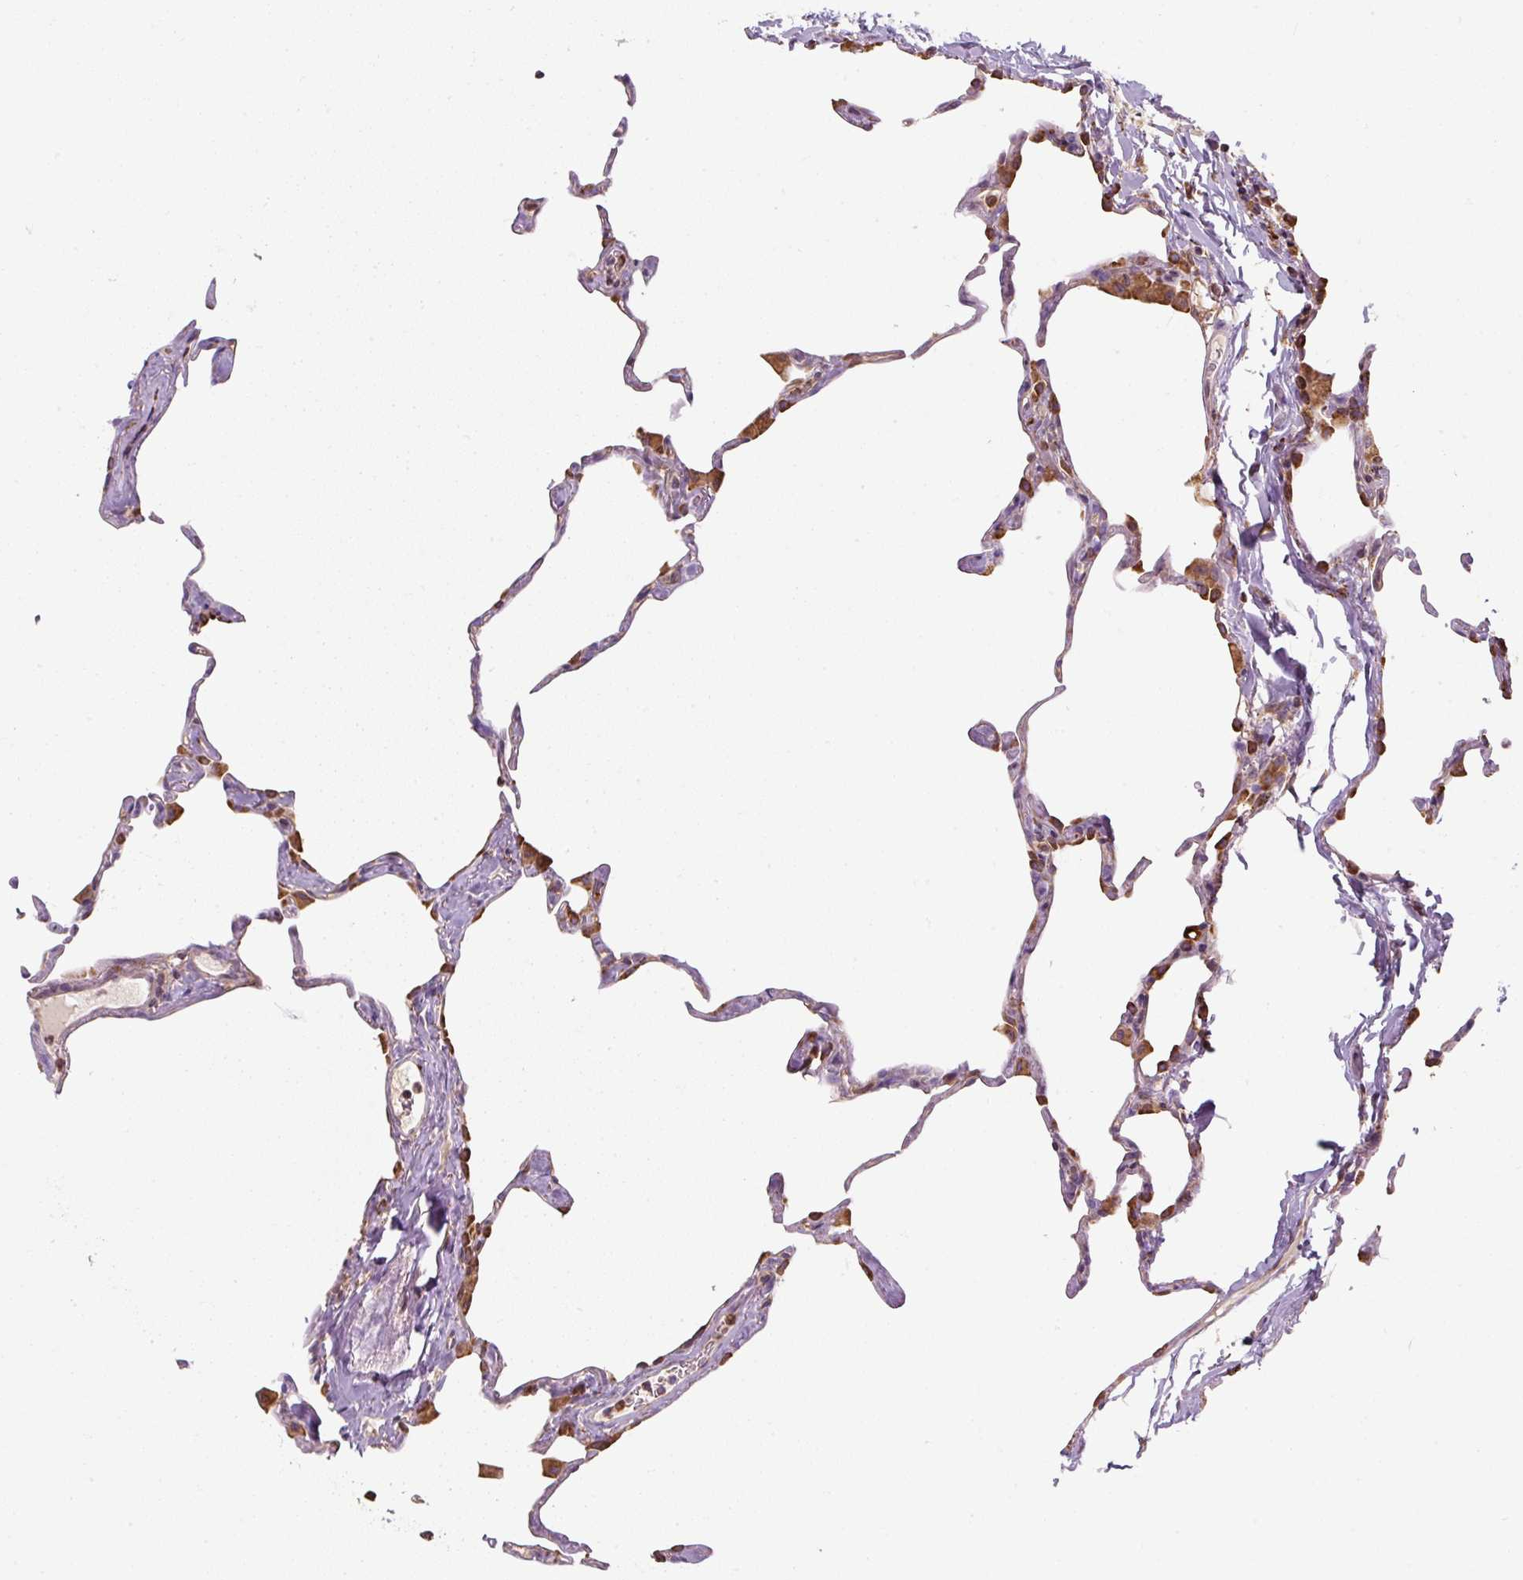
{"staining": {"intensity": "strong", "quantity": "25%-75%", "location": "cytoplasmic/membranous"}, "tissue": "lung", "cell_type": "Alveolar cells", "image_type": "normal", "snomed": [{"axis": "morphology", "description": "Normal tissue, NOS"}, {"axis": "topography", "description": "Lung"}], "caption": "A histopathology image of human lung stained for a protein shows strong cytoplasmic/membranous brown staining in alveolar cells. (DAB = brown stain, brightfield microscopy at high magnification).", "gene": "PRKCSH", "patient": {"sex": "male", "age": 65}}